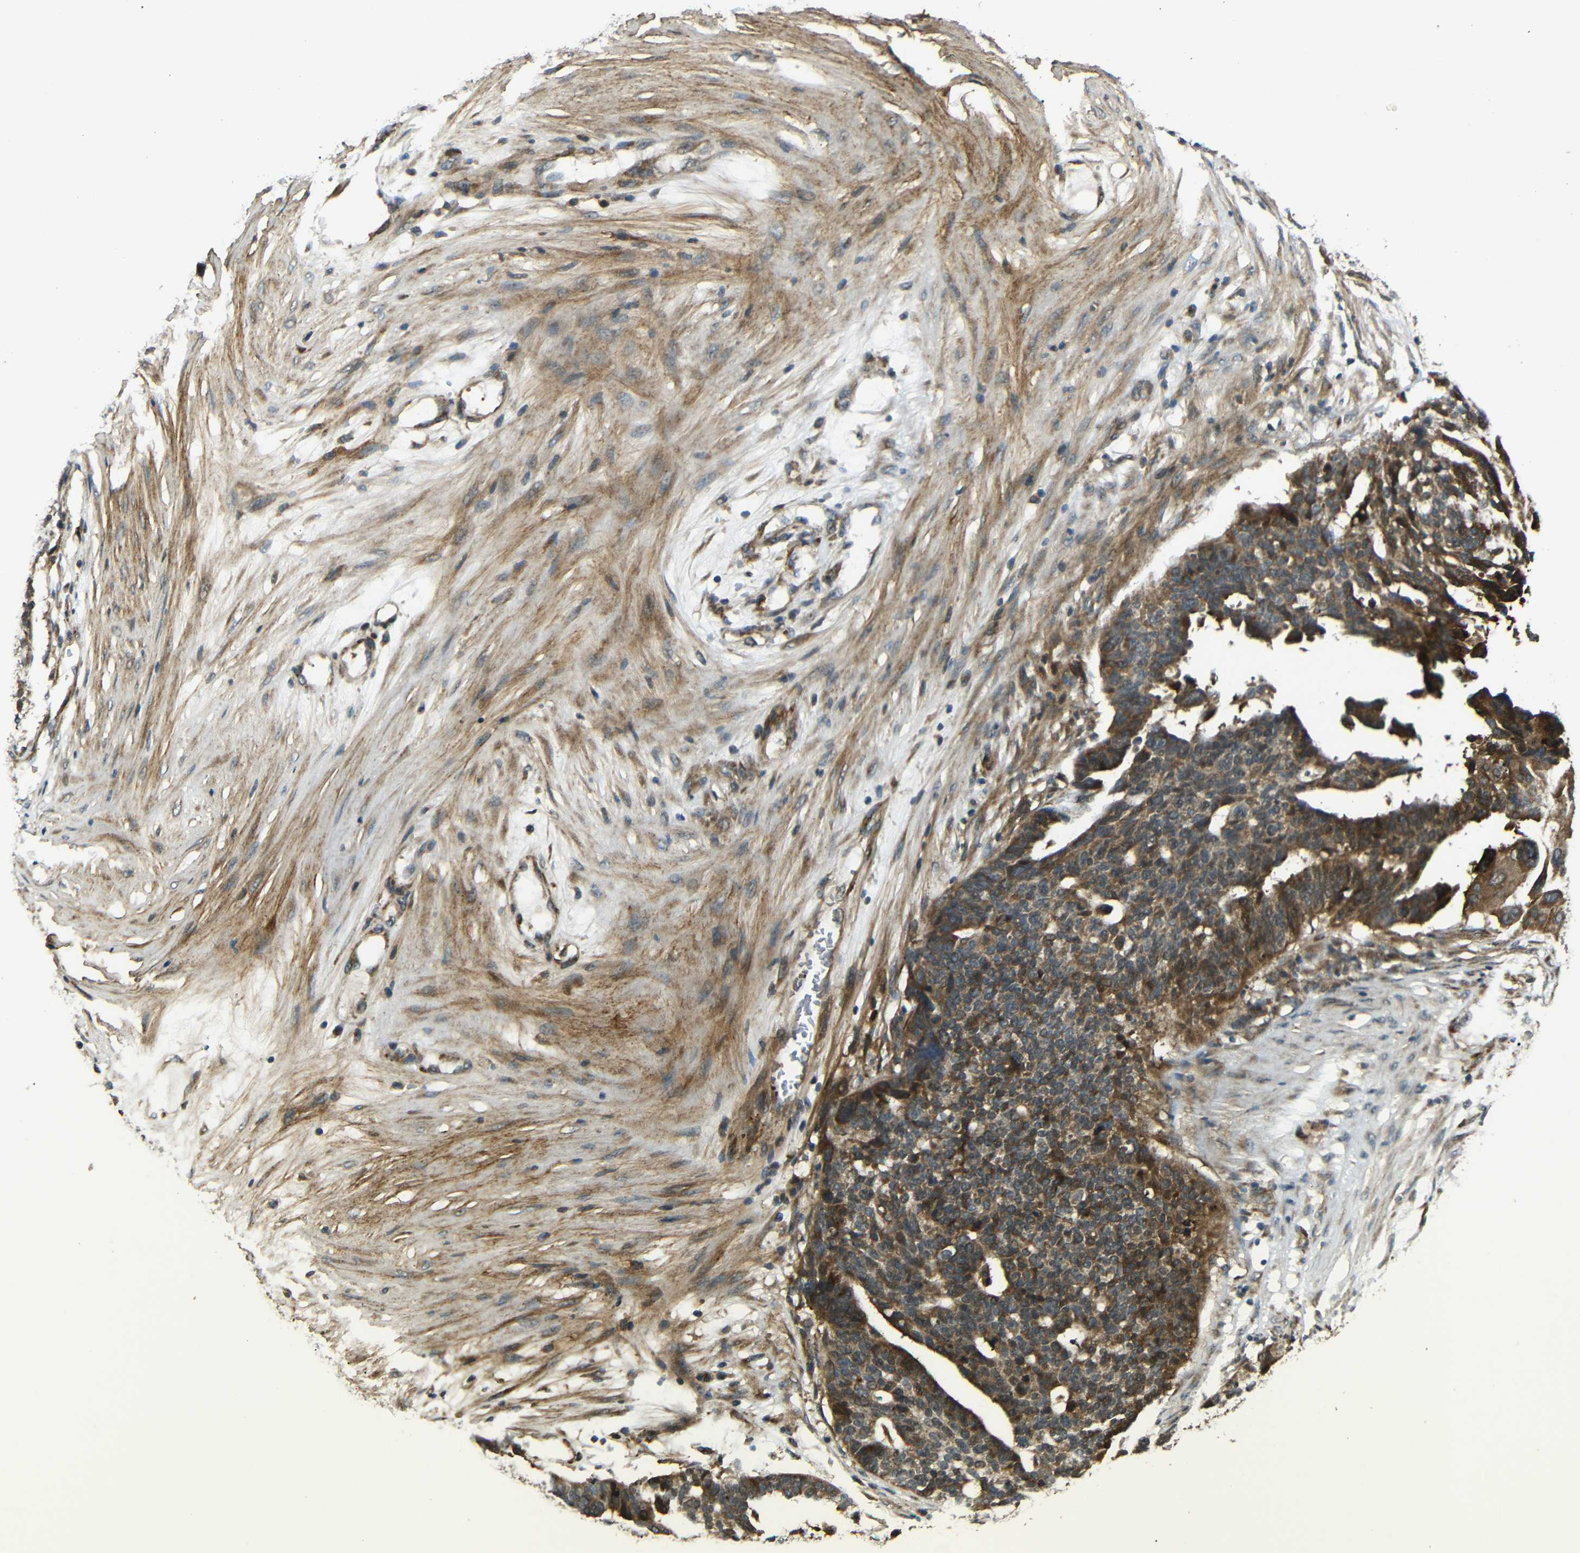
{"staining": {"intensity": "moderate", "quantity": "25%-75%", "location": "cytoplasmic/membranous"}, "tissue": "ovarian cancer", "cell_type": "Tumor cells", "image_type": "cancer", "snomed": [{"axis": "morphology", "description": "Cystadenocarcinoma, serous, NOS"}, {"axis": "topography", "description": "Ovary"}], "caption": "This photomicrograph reveals immunohistochemistry staining of serous cystadenocarcinoma (ovarian), with medium moderate cytoplasmic/membranous staining in about 25%-75% of tumor cells.", "gene": "EPHB2", "patient": {"sex": "female", "age": 59}}